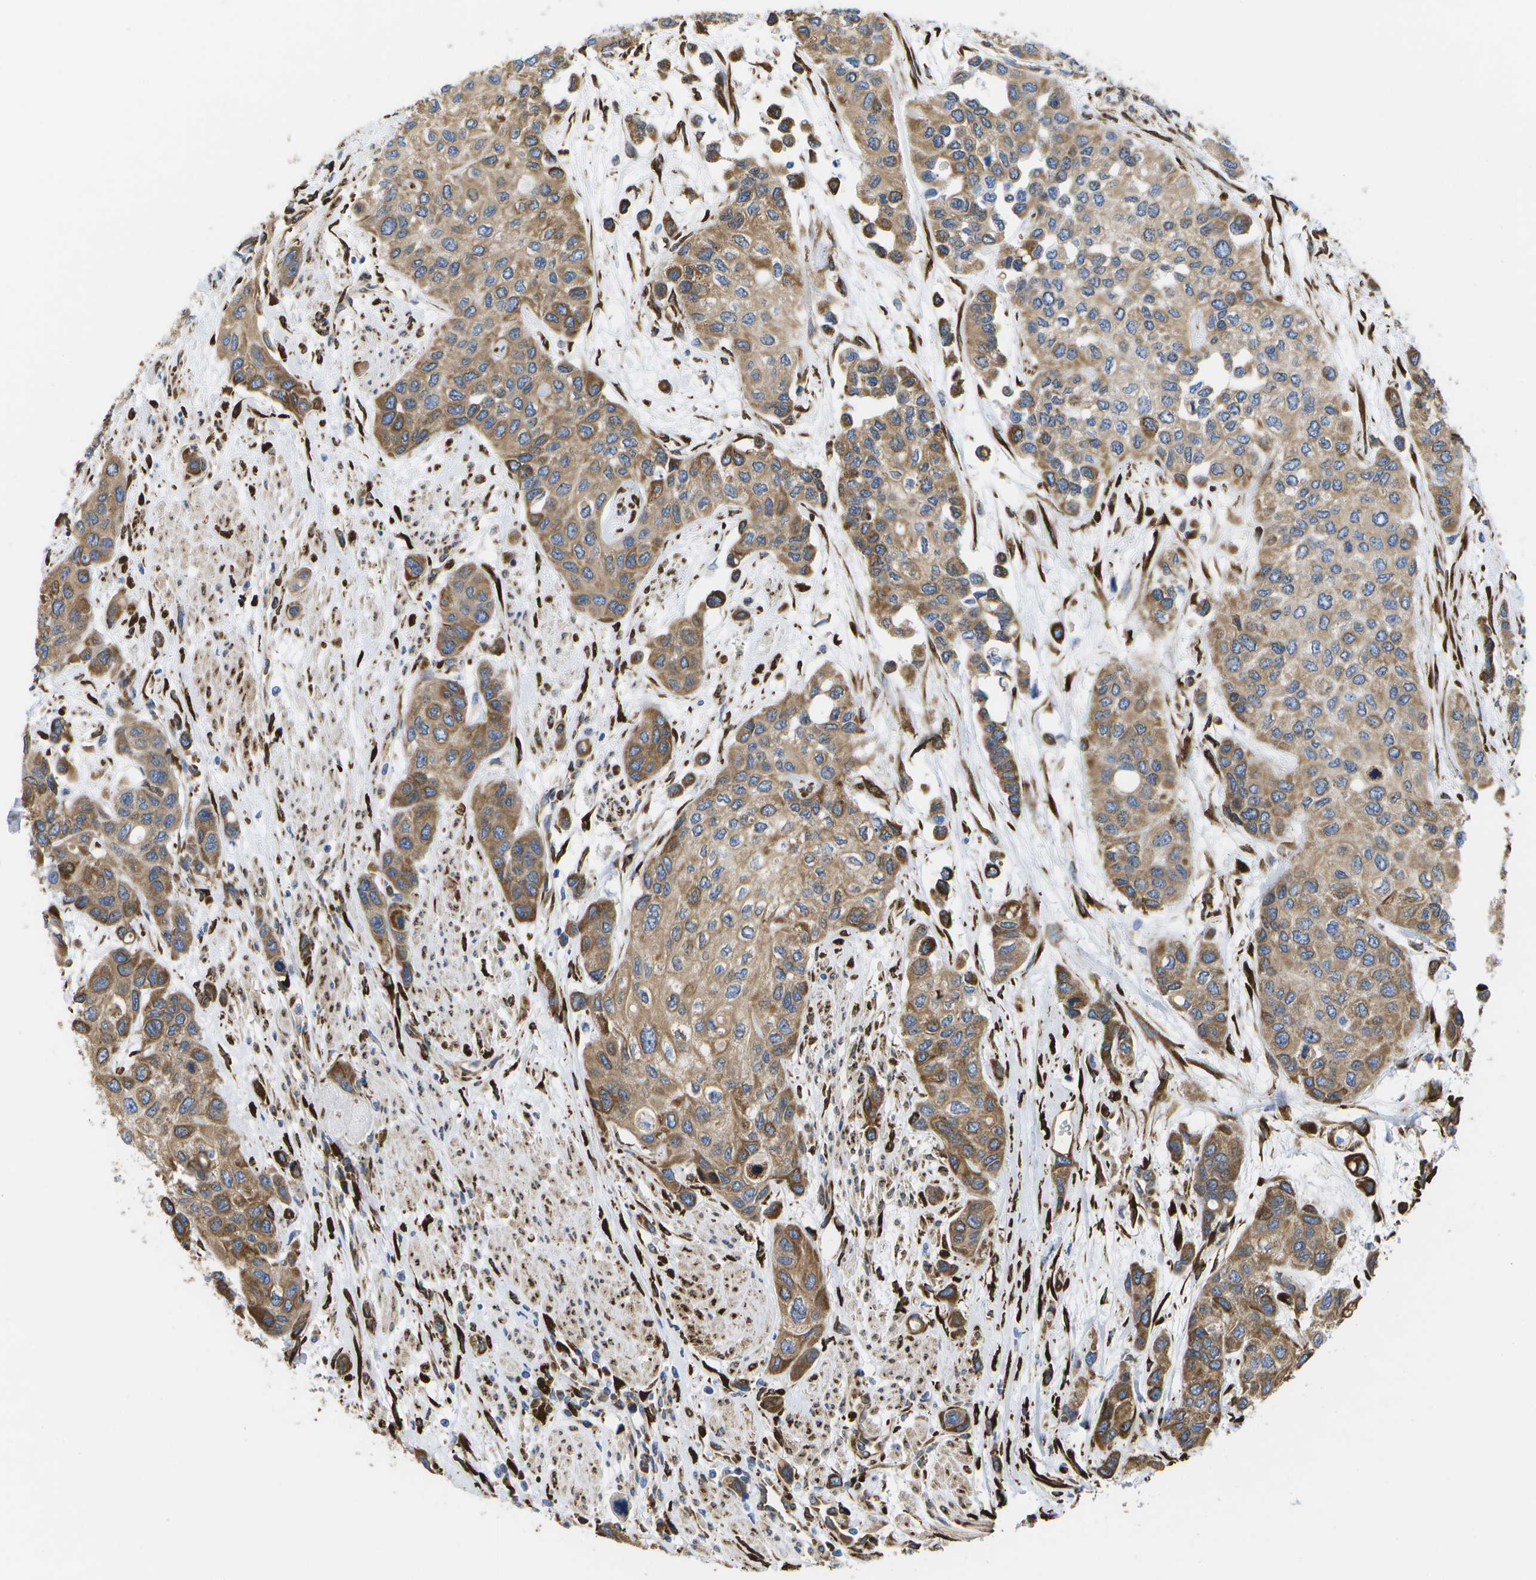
{"staining": {"intensity": "moderate", "quantity": ">75%", "location": "cytoplasmic/membranous"}, "tissue": "urothelial cancer", "cell_type": "Tumor cells", "image_type": "cancer", "snomed": [{"axis": "morphology", "description": "Urothelial carcinoma, High grade"}, {"axis": "topography", "description": "Urinary bladder"}], "caption": "Immunohistochemistry photomicrograph of human urothelial cancer stained for a protein (brown), which demonstrates medium levels of moderate cytoplasmic/membranous positivity in about >75% of tumor cells.", "gene": "ZDHHC17", "patient": {"sex": "female", "age": 56}}